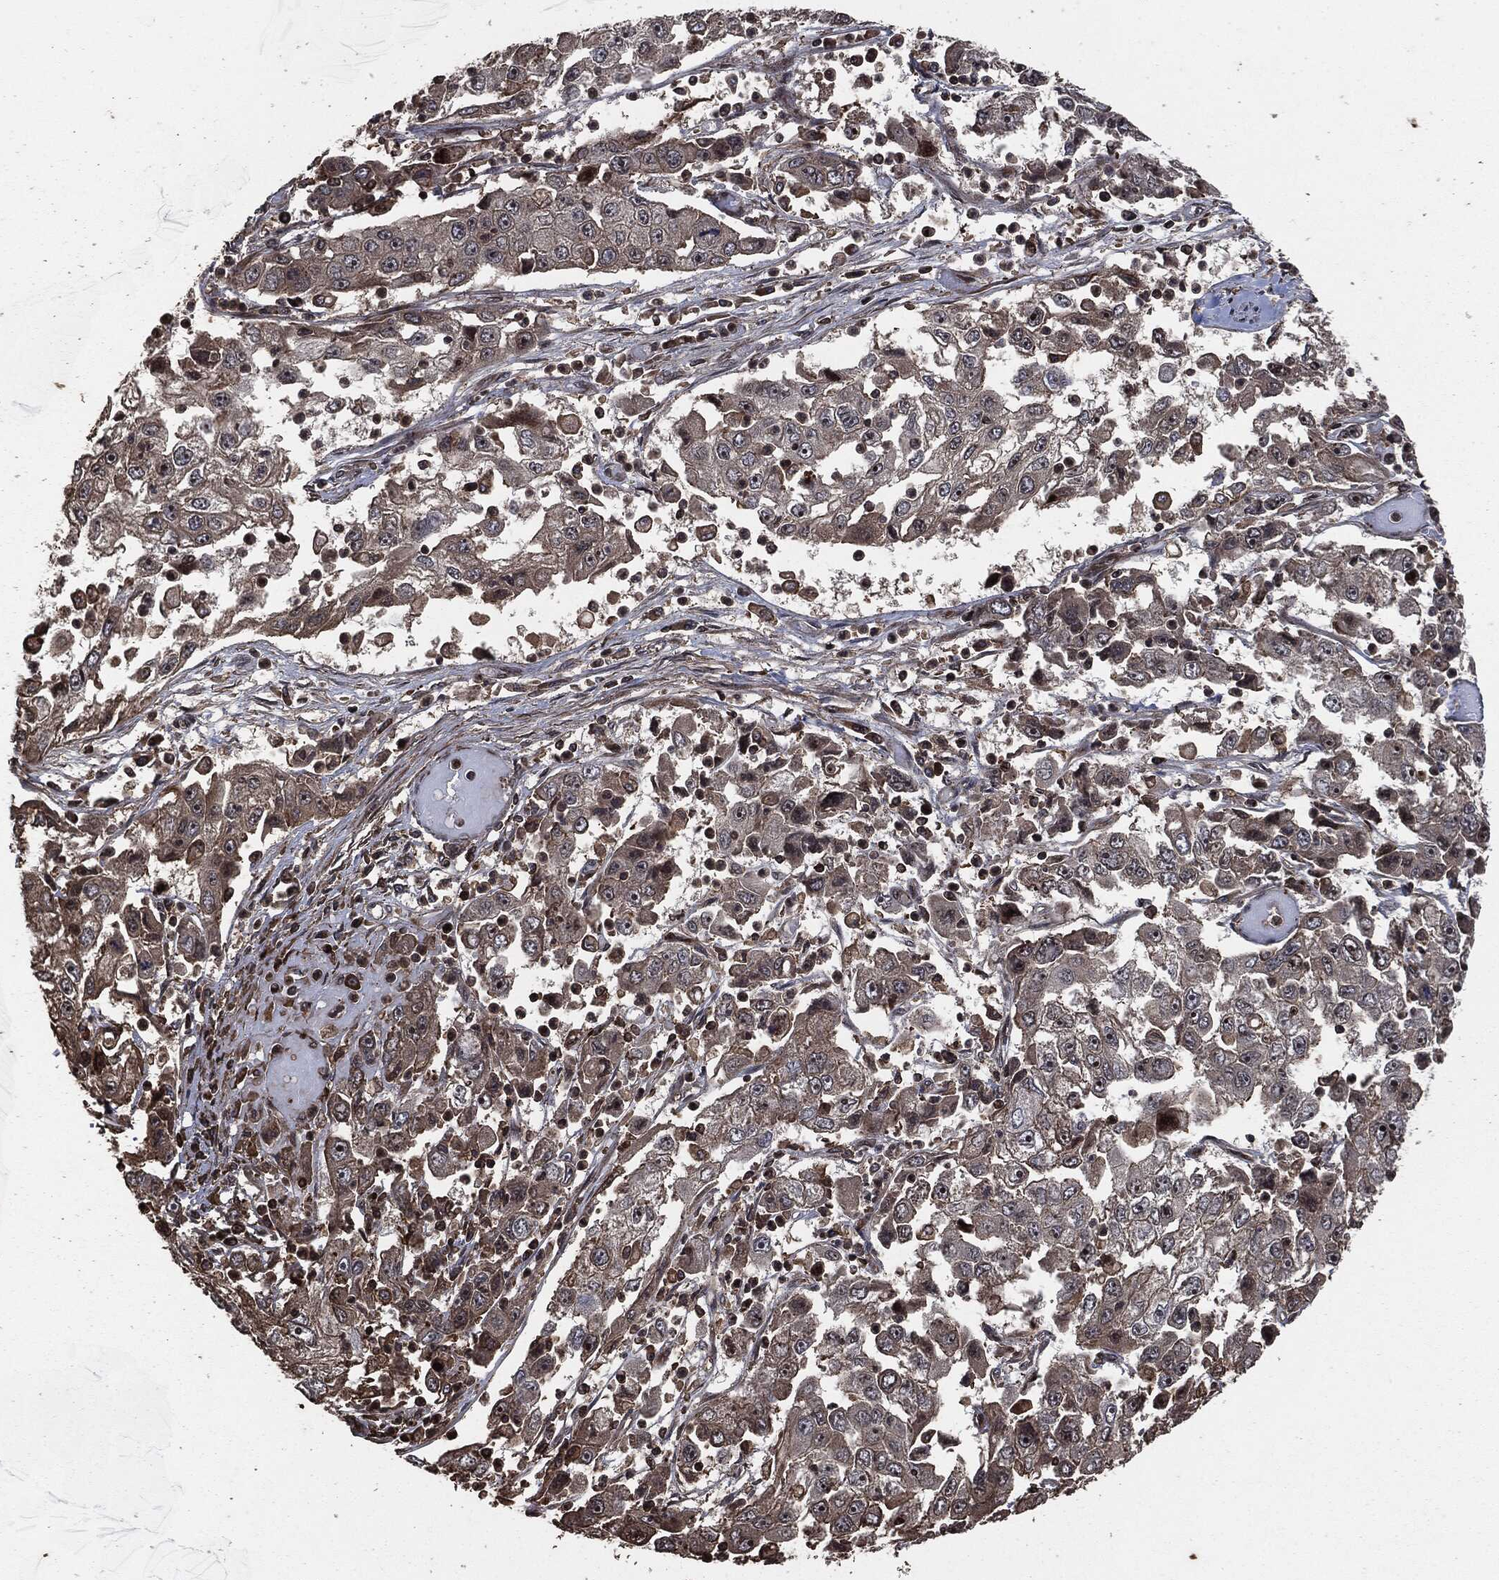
{"staining": {"intensity": "moderate", "quantity": "25%-75%", "location": "cytoplasmic/membranous"}, "tissue": "cervical cancer", "cell_type": "Tumor cells", "image_type": "cancer", "snomed": [{"axis": "morphology", "description": "Squamous cell carcinoma, NOS"}, {"axis": "topography", "description": "Cervix"}], "caption": "Immunohistochemical staining of human cervical squamous cell carcinoma displays moderate cytoplasmic/membranous protein staining in approximately 25%-75% of tumor cells. Using DAB (3,3'-diaminobenzidine) (brown) and hematoxylin (blue) stains, captured at high magnification using brightfield microscopy.", "gene": "IFIT1", "patient": {"sex": "female", "age": 36}}